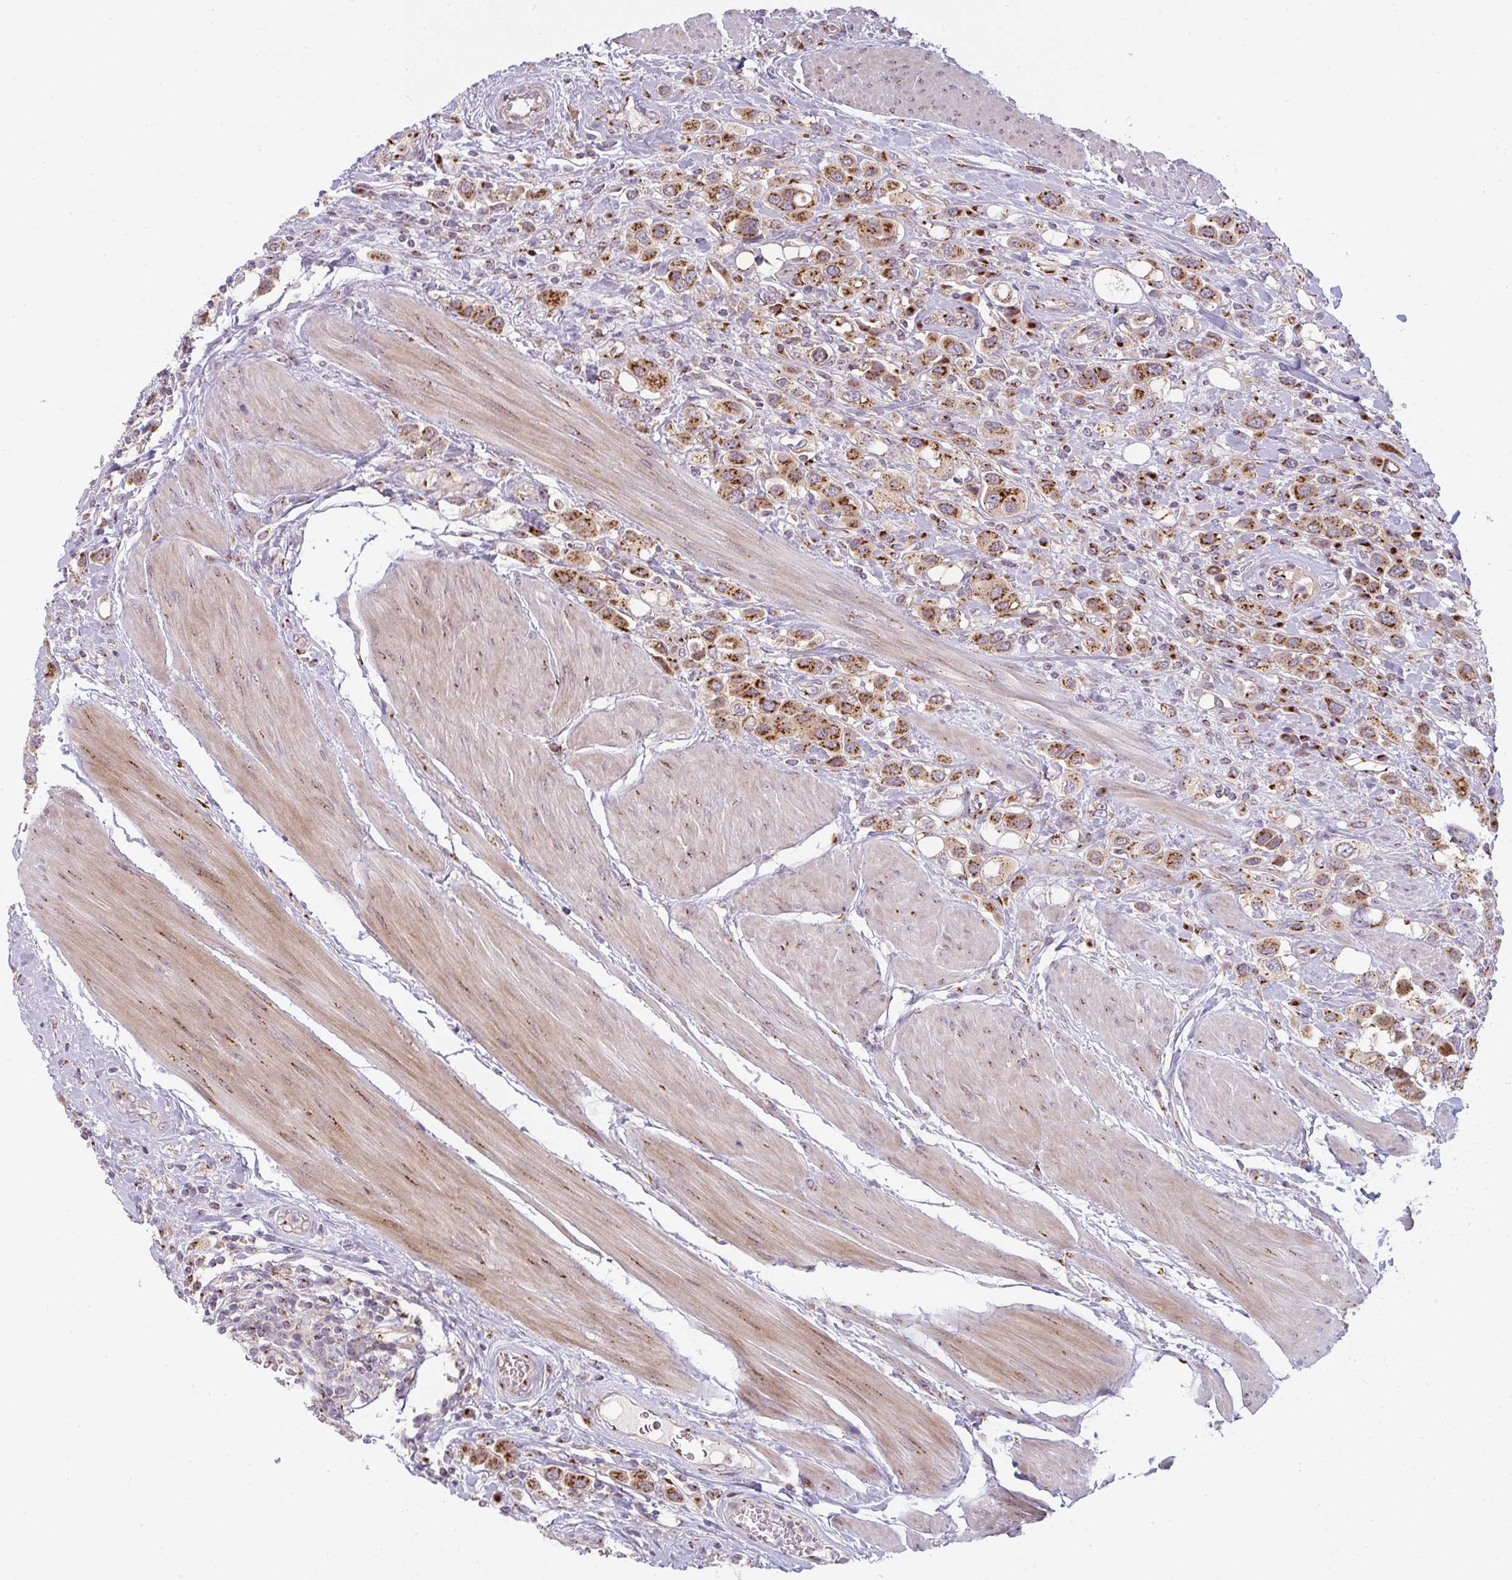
{"staining": {"intensity": "strong", "quantity": ">75%", "location": "cytoplasmic/membranous"}, "tissue": "urothelial cancer", "cell_type": "Tumor cells", "image_type": "cancer", "snomed": [{"axis": "morphology", "description": "Urothelial carcinoma, High grade"}, {"axis": "topography", "description": "Urinary bladder"}], "caption": "Immunohistochemistry (IHC) of human urothelial carcinoma (high-grade) displays high levels of strong cytoplasmic/membranous expression in approximately >75% of tumor cells.", "gene": "GVQW3", "patient": {"sex": "male", "age": 50}}